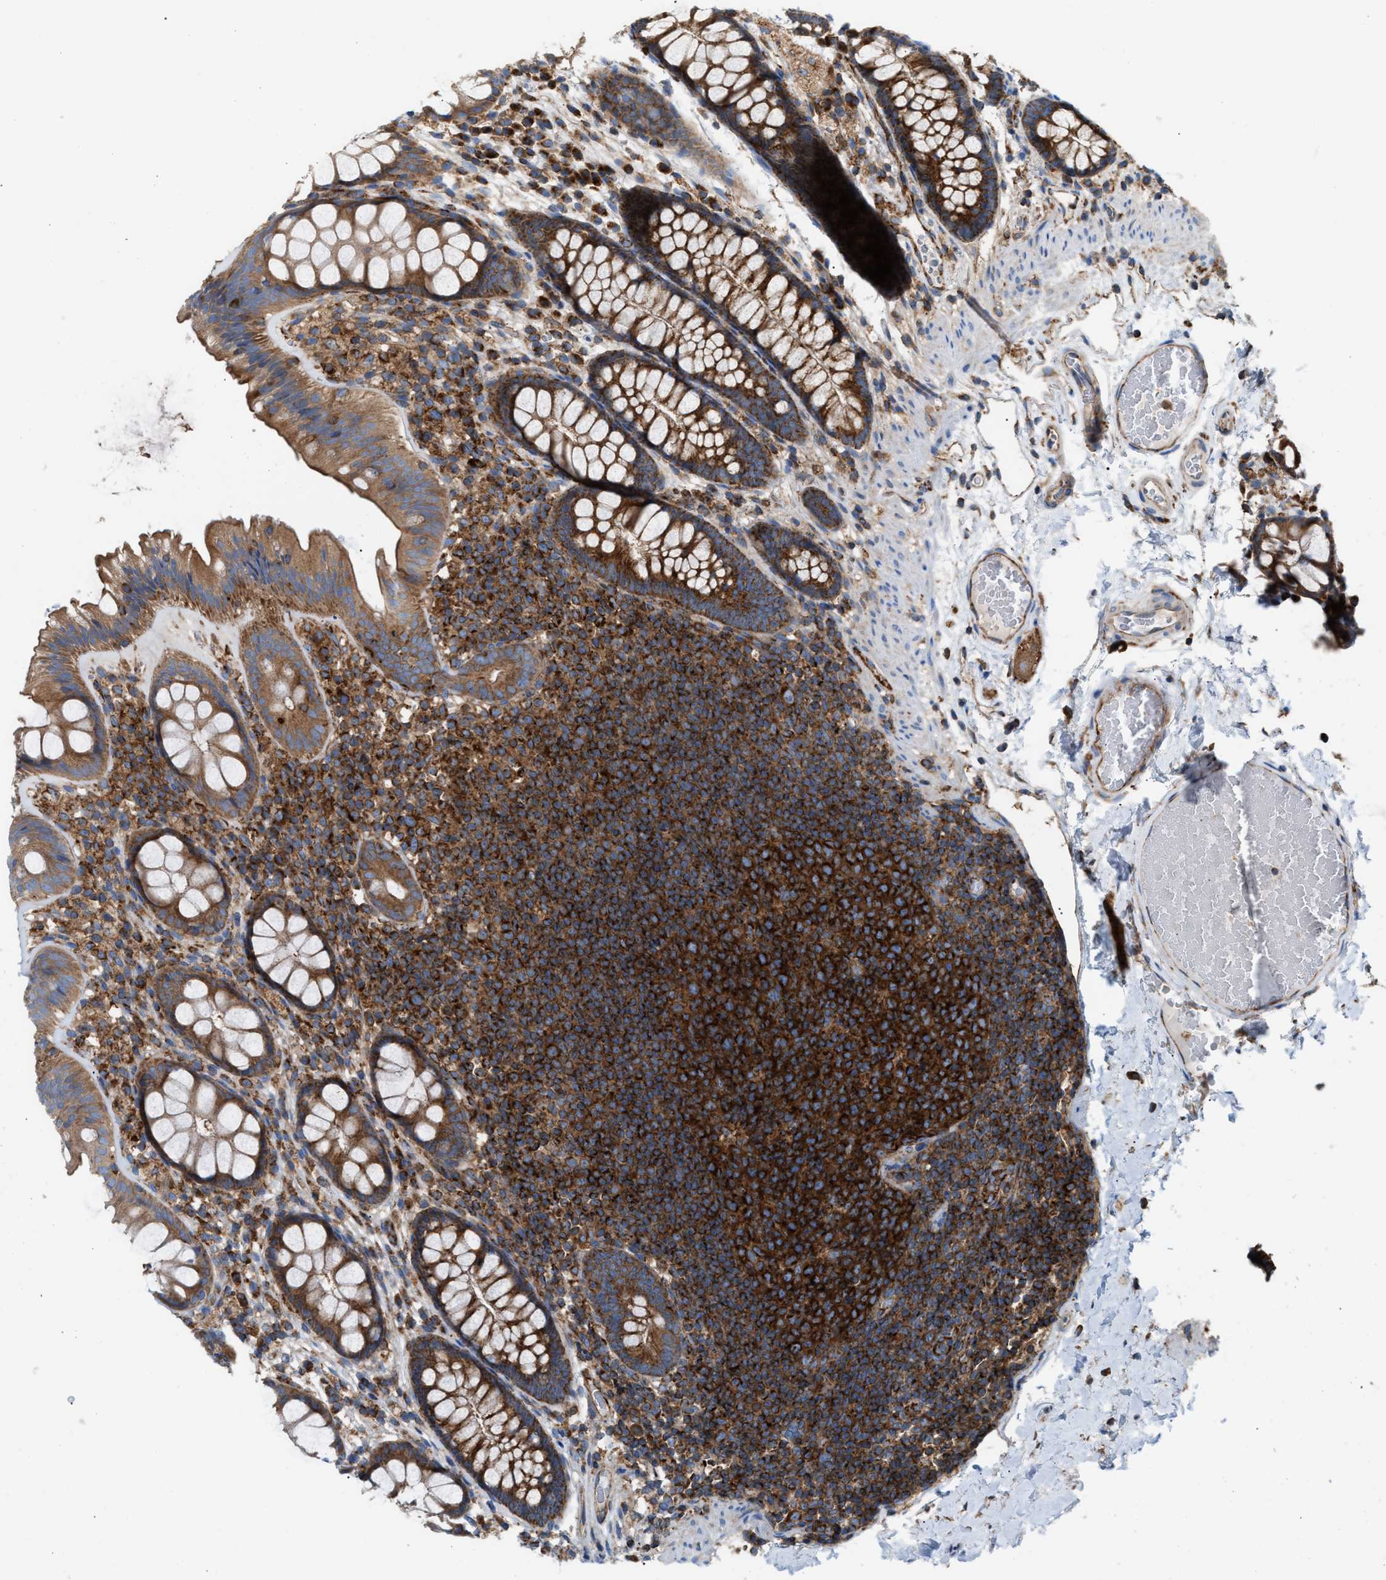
{"staining": {"intensity": "moderate", "quantity": ">75%", "location": "cytoplasmic/membranous"}, "tissue": "colon", "cell_type": "Endothelial cells", "image_type": "normal", "snomed": [{"axis": "morphology", "description": "Normal tissue, NOS"}, {"axis": "topography", "description": "Colon"}], "caption": "Benign colon shows moderate cytoplasmic/membranous positivity in about >75% of endothelial cells The staining was performed using DAB, with brown indicating positive protein expression. Nuclei are stained blue with hematoxylin..", "gene": "TBC1D15", "patient": {"sex": "female", "age": 56}}